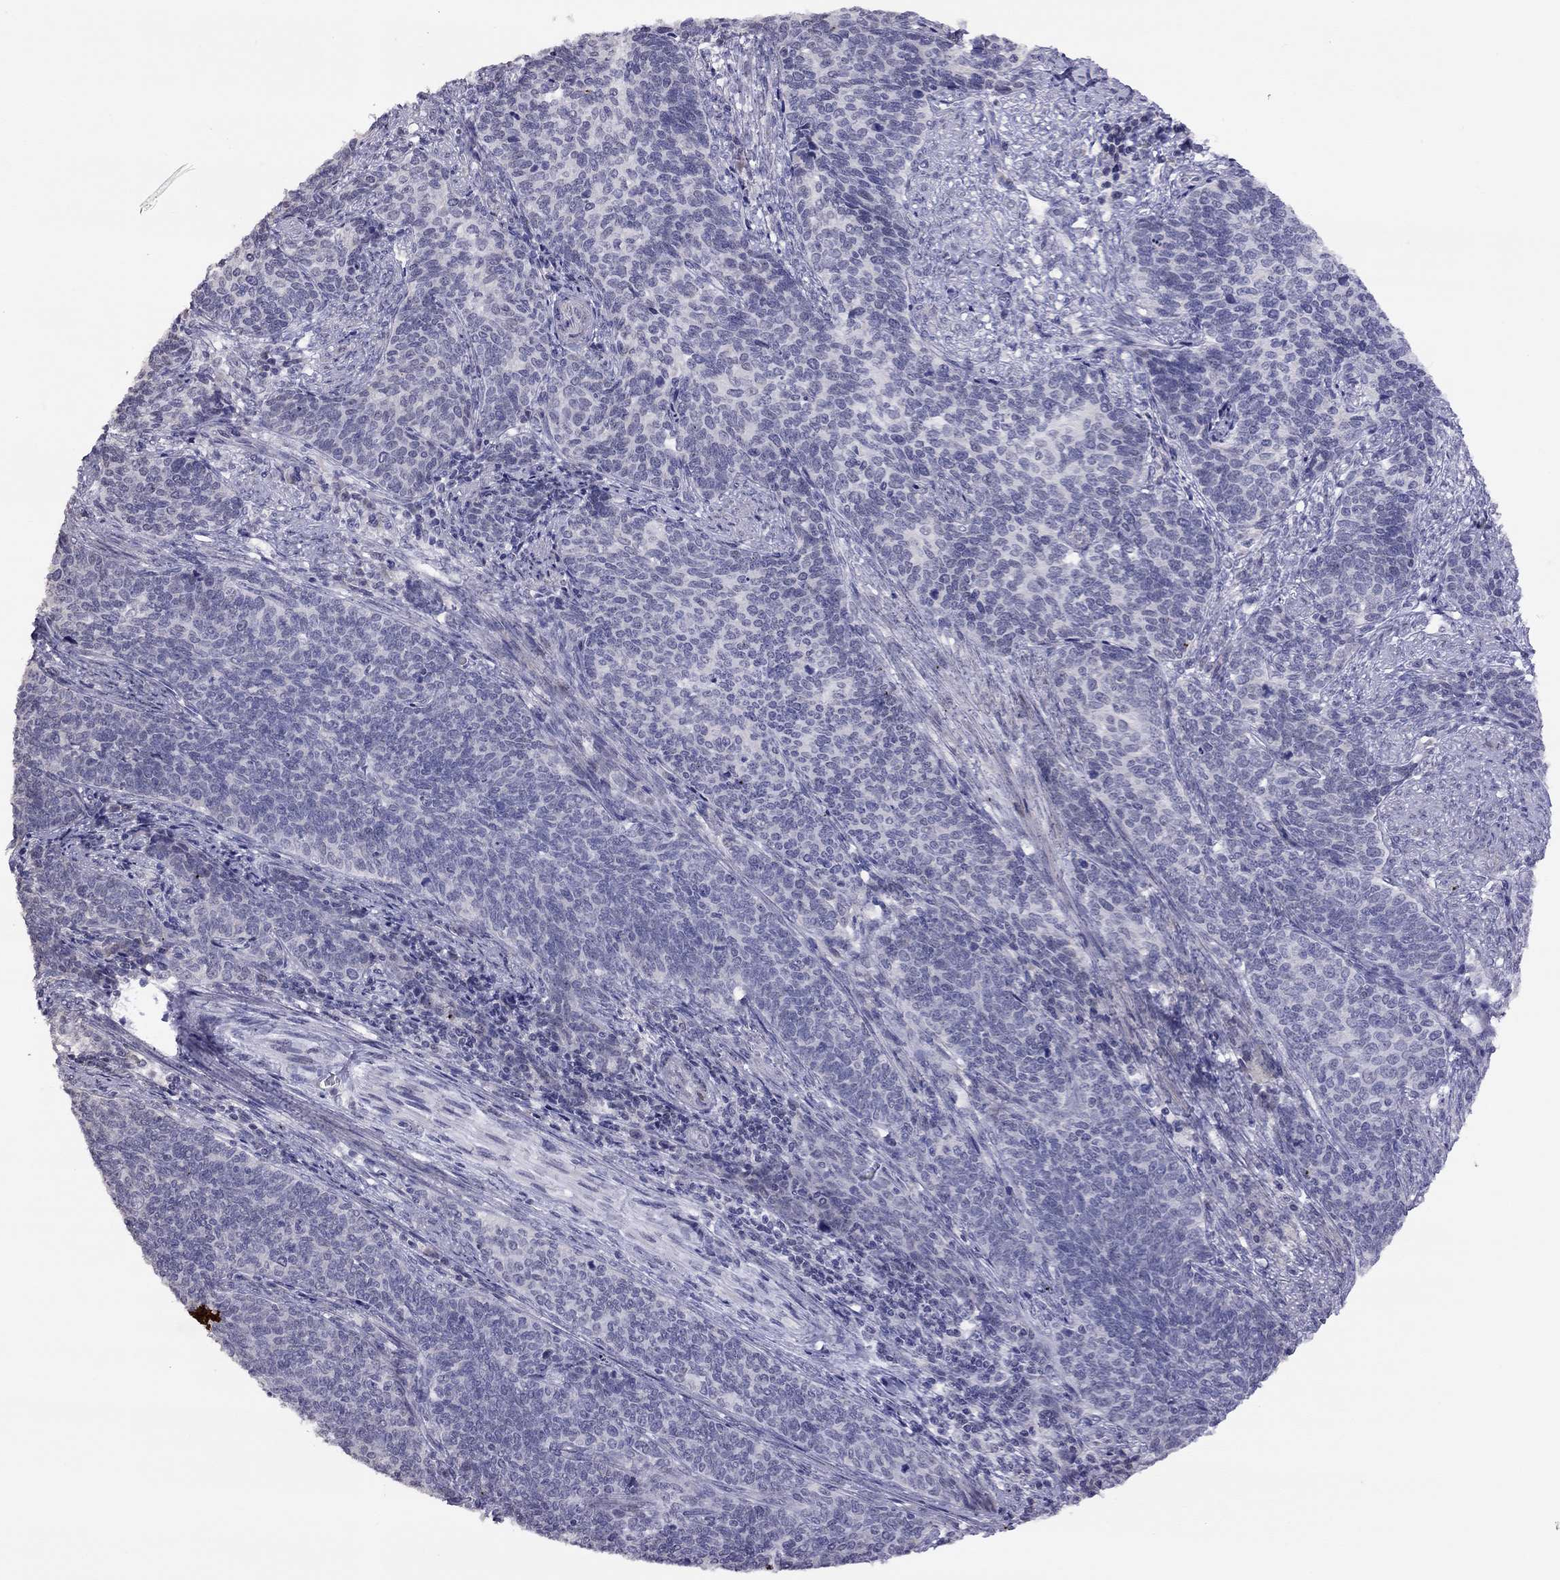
{"staining": {"intensity": "negative", "quantity": "none", "location": "none"}, "tissue": "cervical cancer", "cell_type": "Tumor cells", "image_type": "cancer", "snomed": [{"axis": "morphology", "description": "Squamous cell carcinoma, NOS"}, {"axis": "topography", "description": "Cervix"}], "caption": "The micrograph displays no significant expression in tumor cells of squamous cell carcinoma (cervical).", "gene": "HES5", "patient": {"sex": "female", "age": 39}}